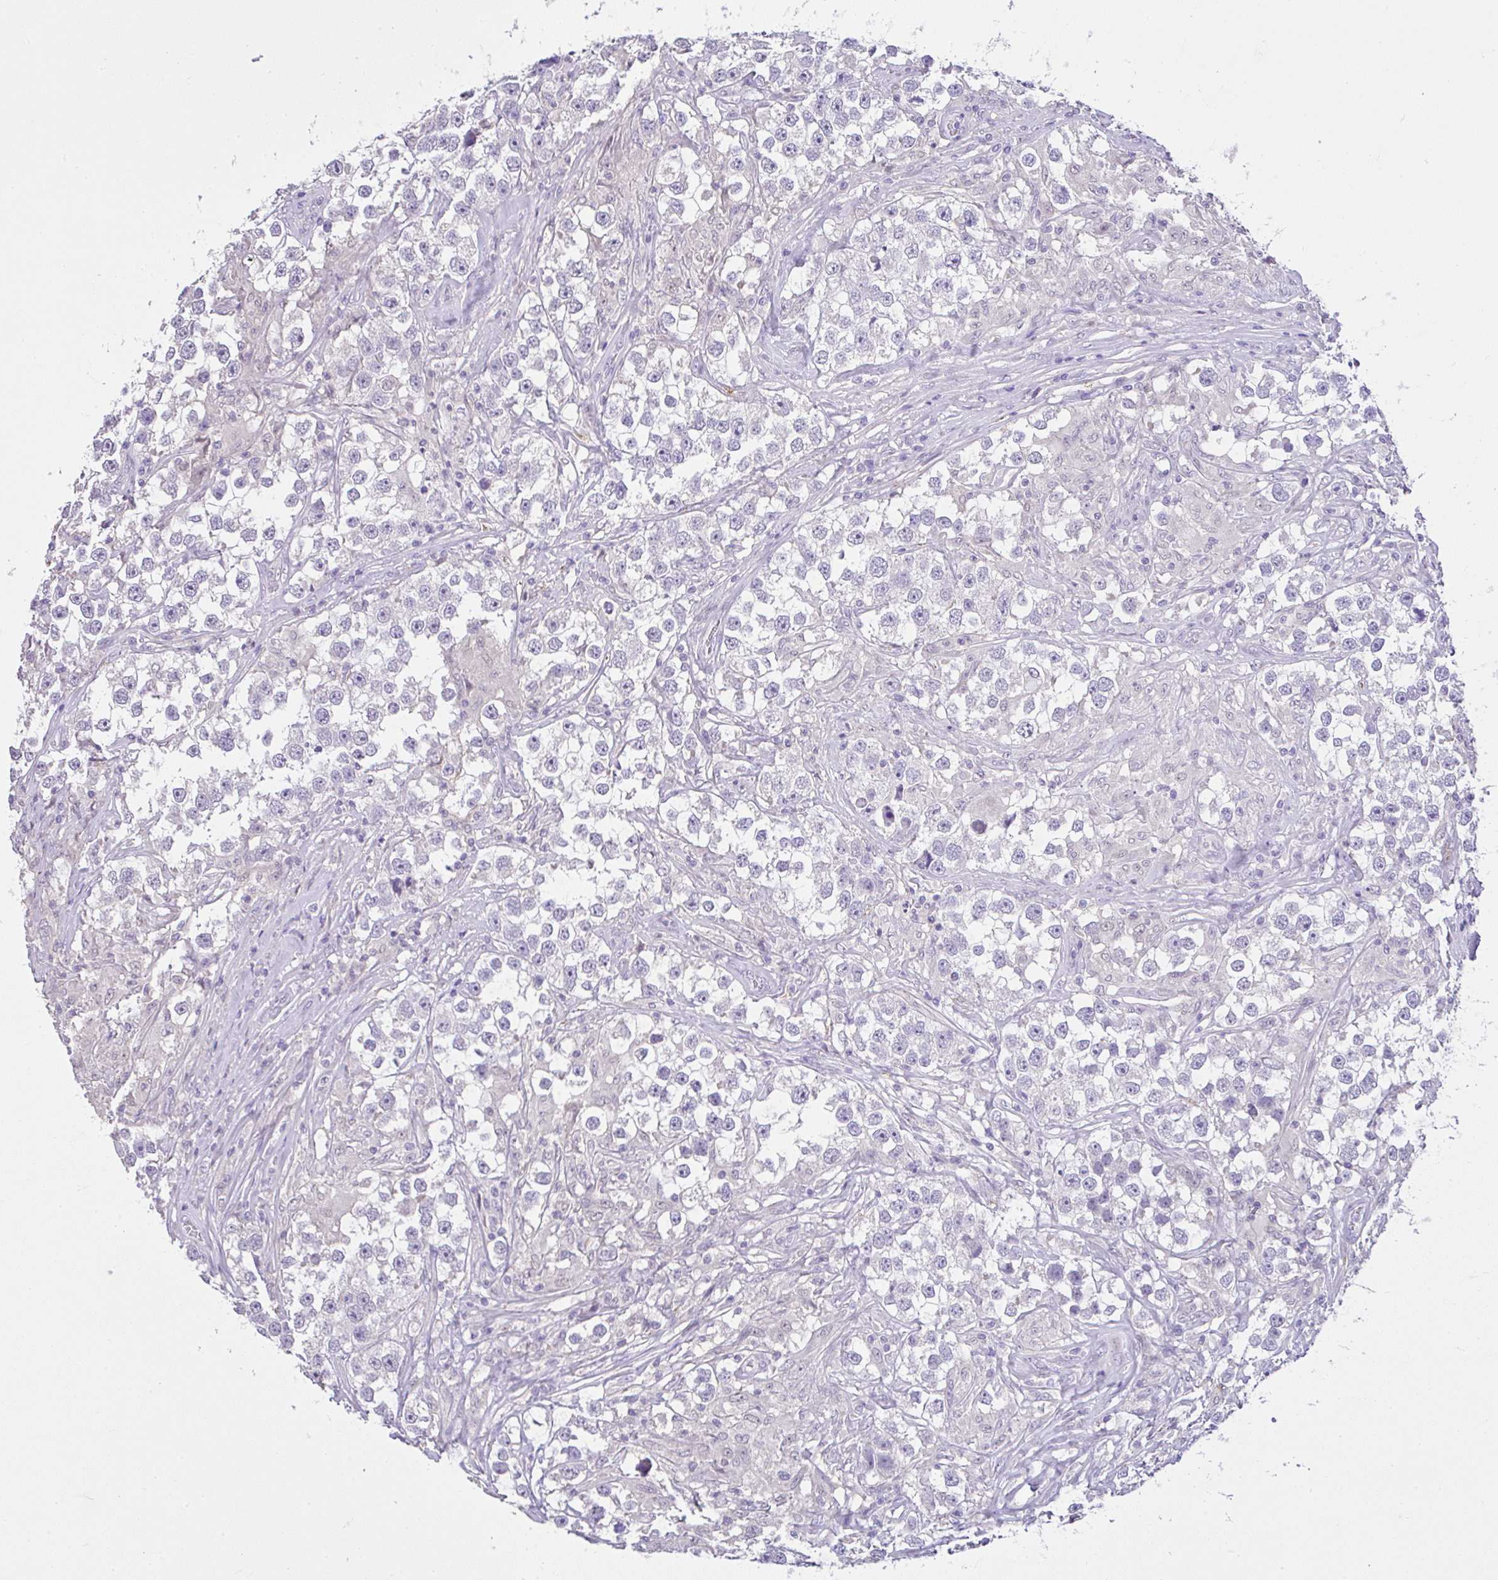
{"staining": {"intensity": "negative", "quantity": "none", "location": "none"}, "tissue": "testis cancer", "cell_type": "Tumor cells", "image_type": "cancer", "snomed": [{"axis": "morphology", "description": "Seminoma, NOS"}, {"axis": "topography", "description": "Testis"}], "caption": "Tumor cells are negative for protein expression in human seminoma (testis).", "gene": "CTU1", "patient": {"sex": "male", "age": 46}}